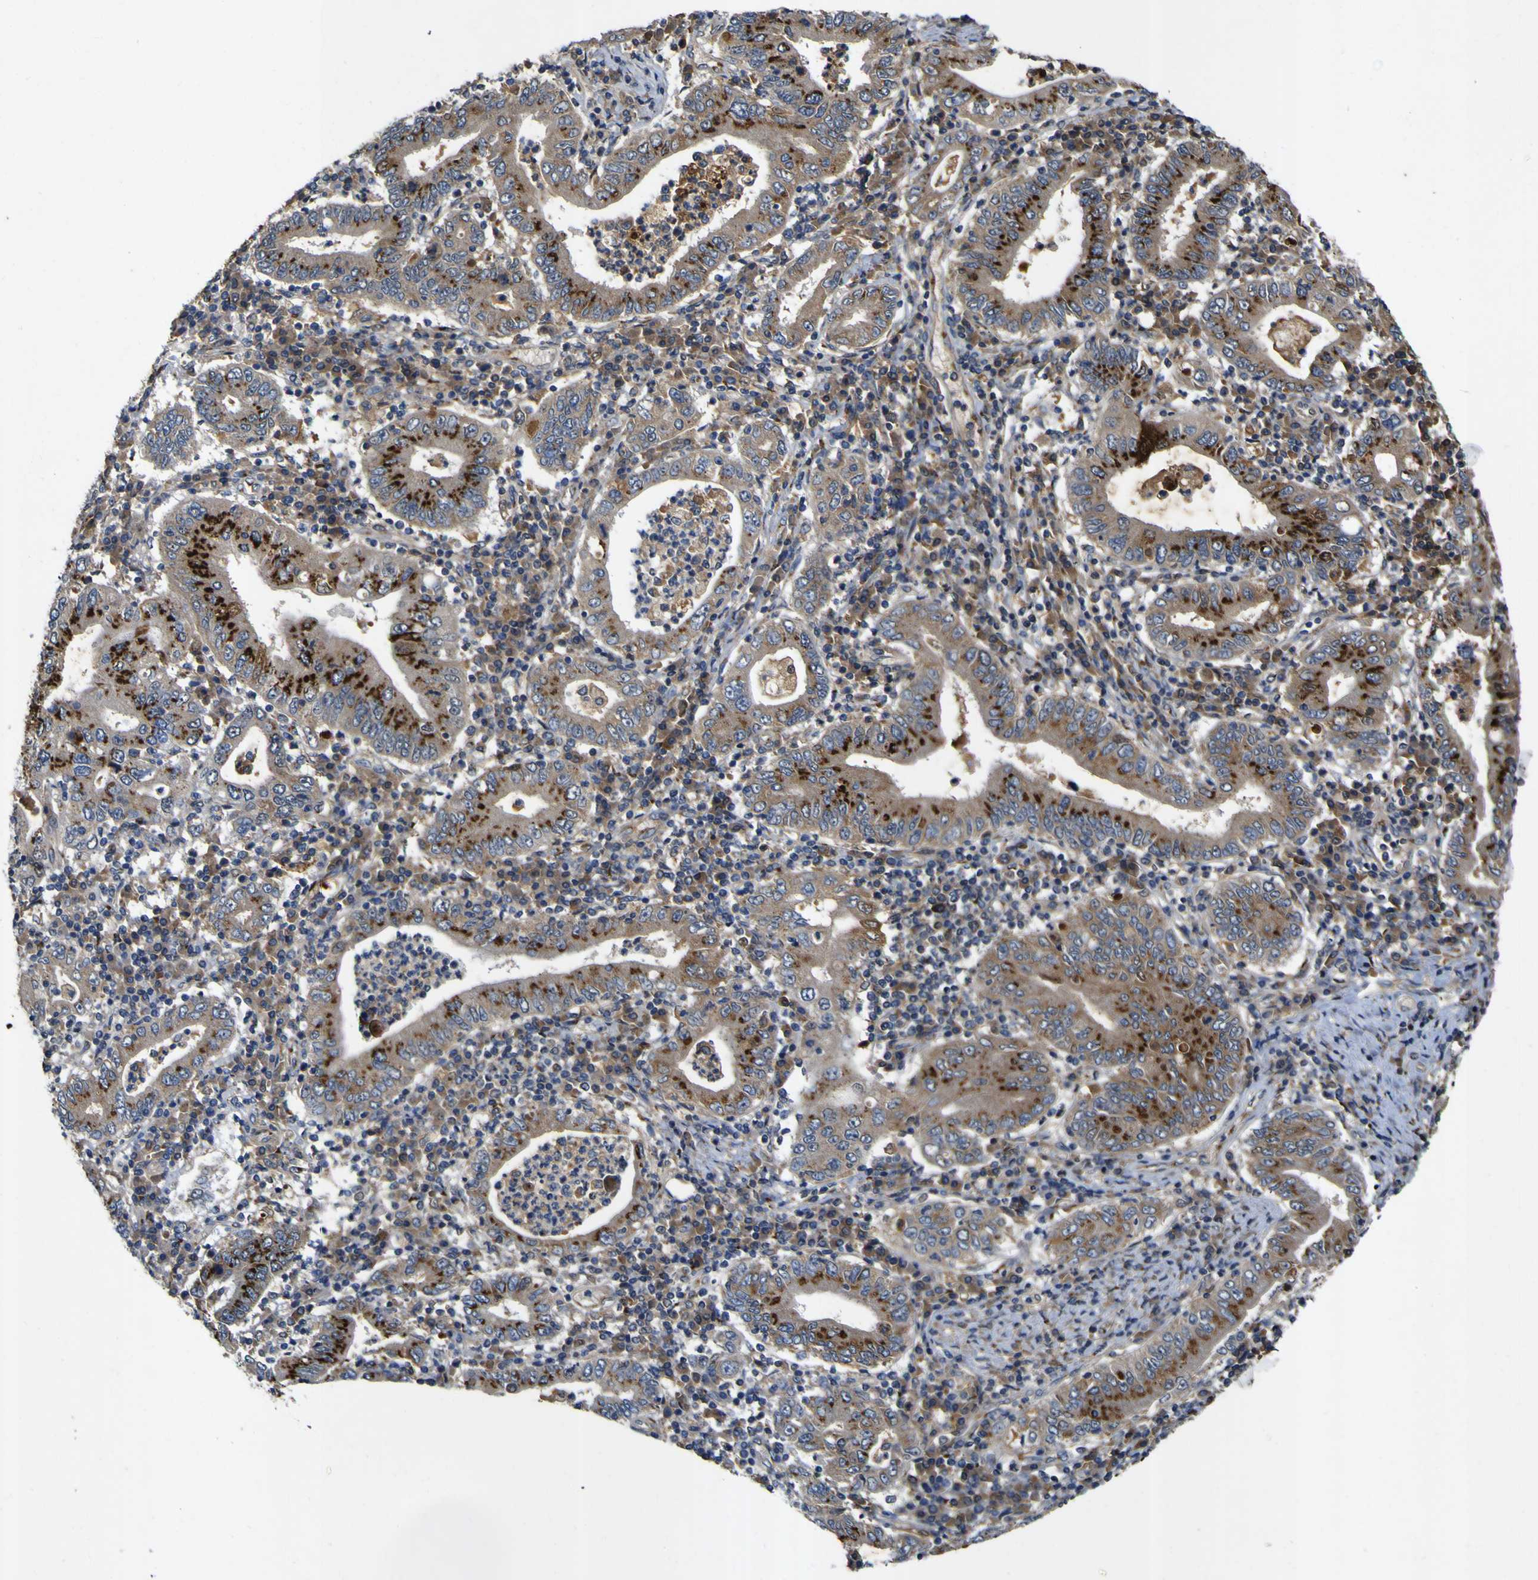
{"staining": {"intensity": "strong", "quantity": ">75%", "location": "cytoplasmic/membranous"}, "tissue": "stomach cancer", "cell_type": "Tumor cells", "image_type": "cancer", "snomed": [{"axis": "morphology", "description": "Normal tissue, NOS"}, {"axis": "morphology", "description": "Adenocarcinoma, NOS"}, {"axis": "topography", "description": "Esophagus"}, {"axis": "topography", "description": "Stomach, upper"}, {"axis": "topography", "description": "Peripheral nerve tissue"}], "caption": "DAB immunohistochemical staining of stomach cancer reveals strong cytoplasmic/membranous protein positivity in approximately >75% of tumor cells.", "gene": "COA1", "patient": {"sex": "male", "age": 62}}